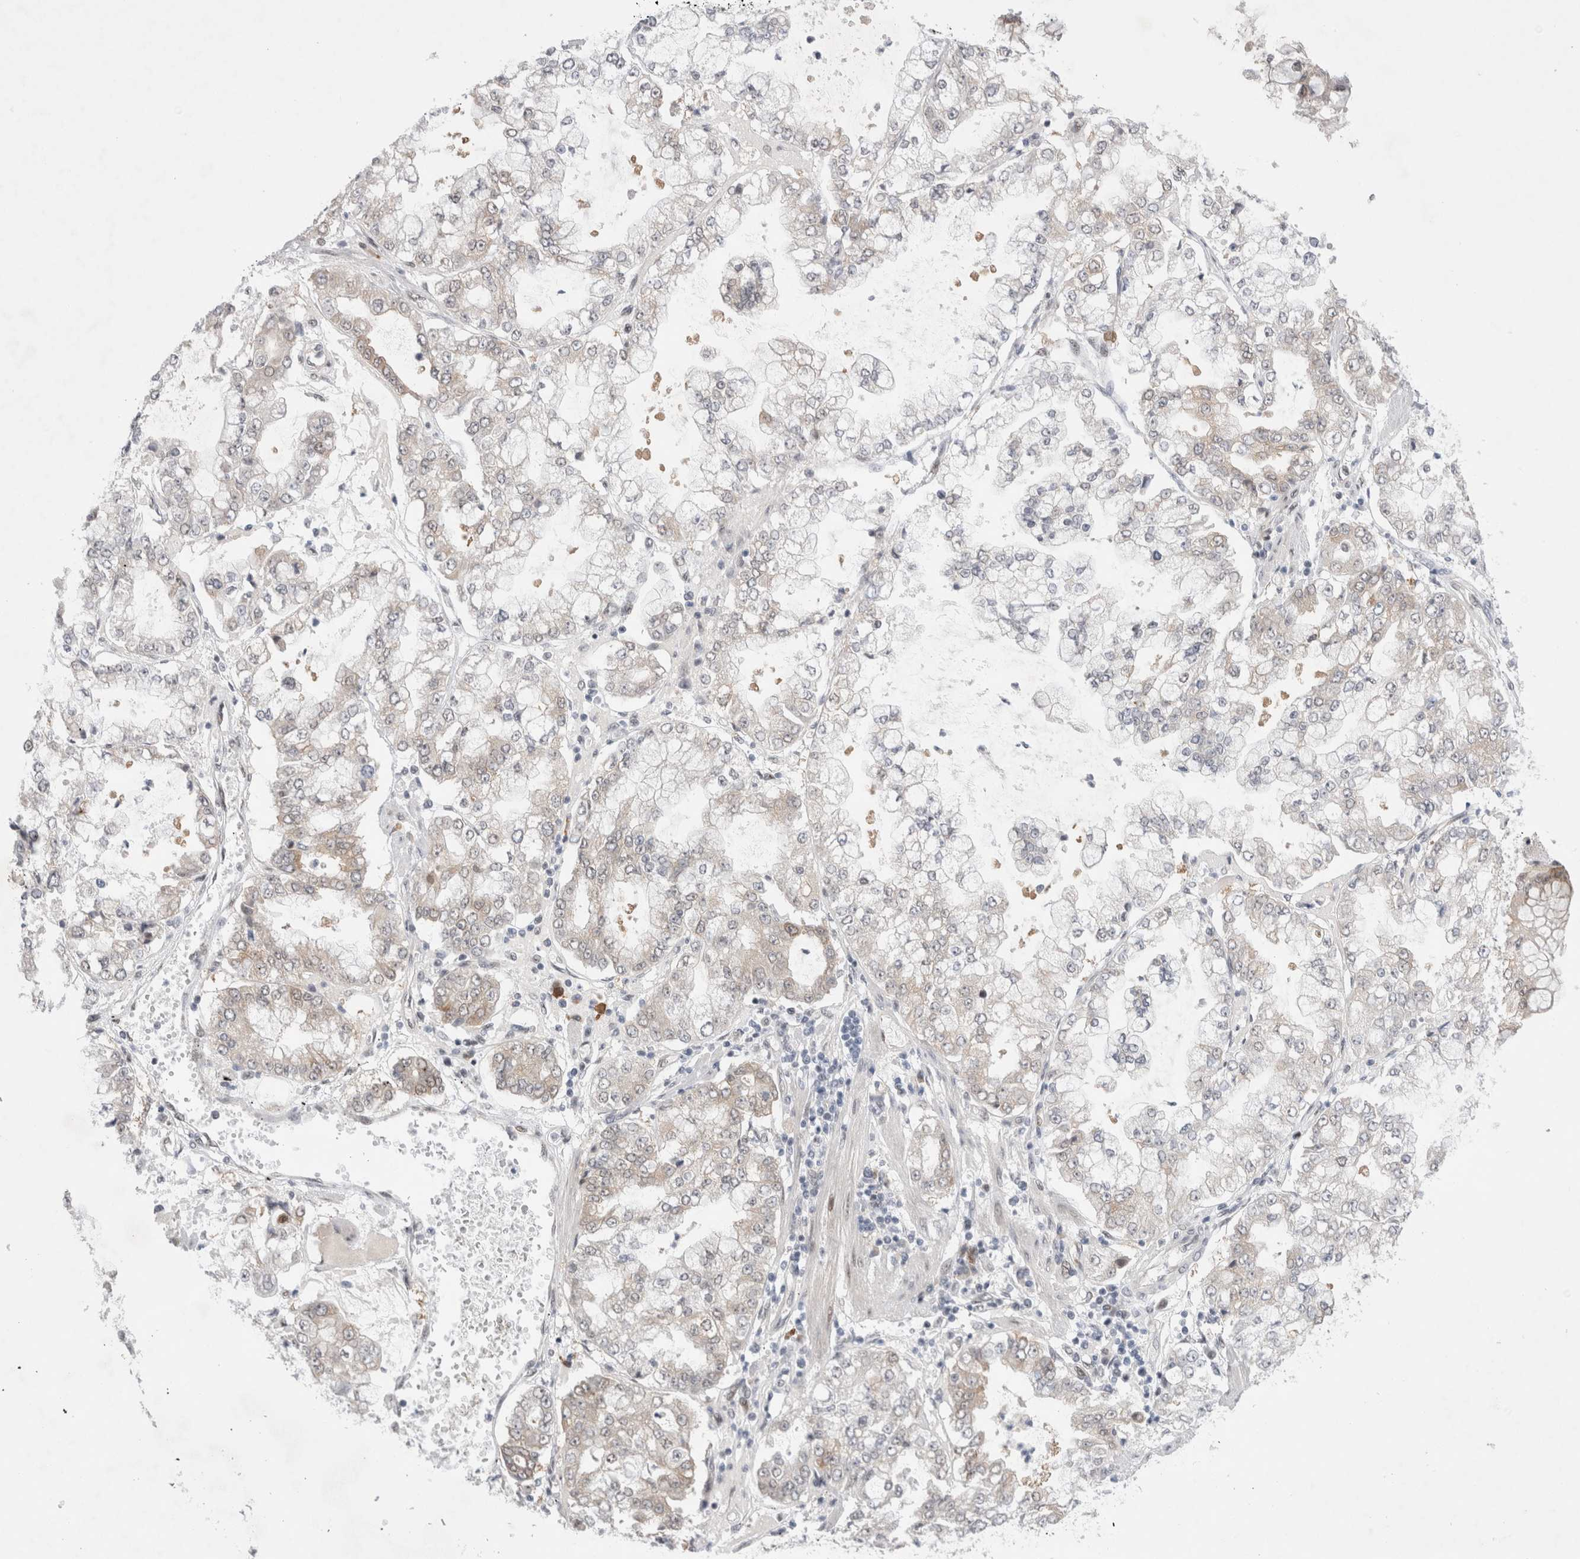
{"staining": {"intensity": "weak", "quantity": "<25%", "location": "cytoplasmic/membranous"}, "tissue": "stomach cancer", "cell_type": "Tumor cells", "image_type": "cancer", "snomed": [{"axis": "morphology", "description": "Adenocarcinoma, NOS"}, {"axis": "topography", "description": "Stomach"}], "caption": "A histopathology image of human adenocarcinoma (stomach) is negative for staining in tumor cells.", "gene": "WIPF2", "patient": {"sex": "male", "age": 76}}